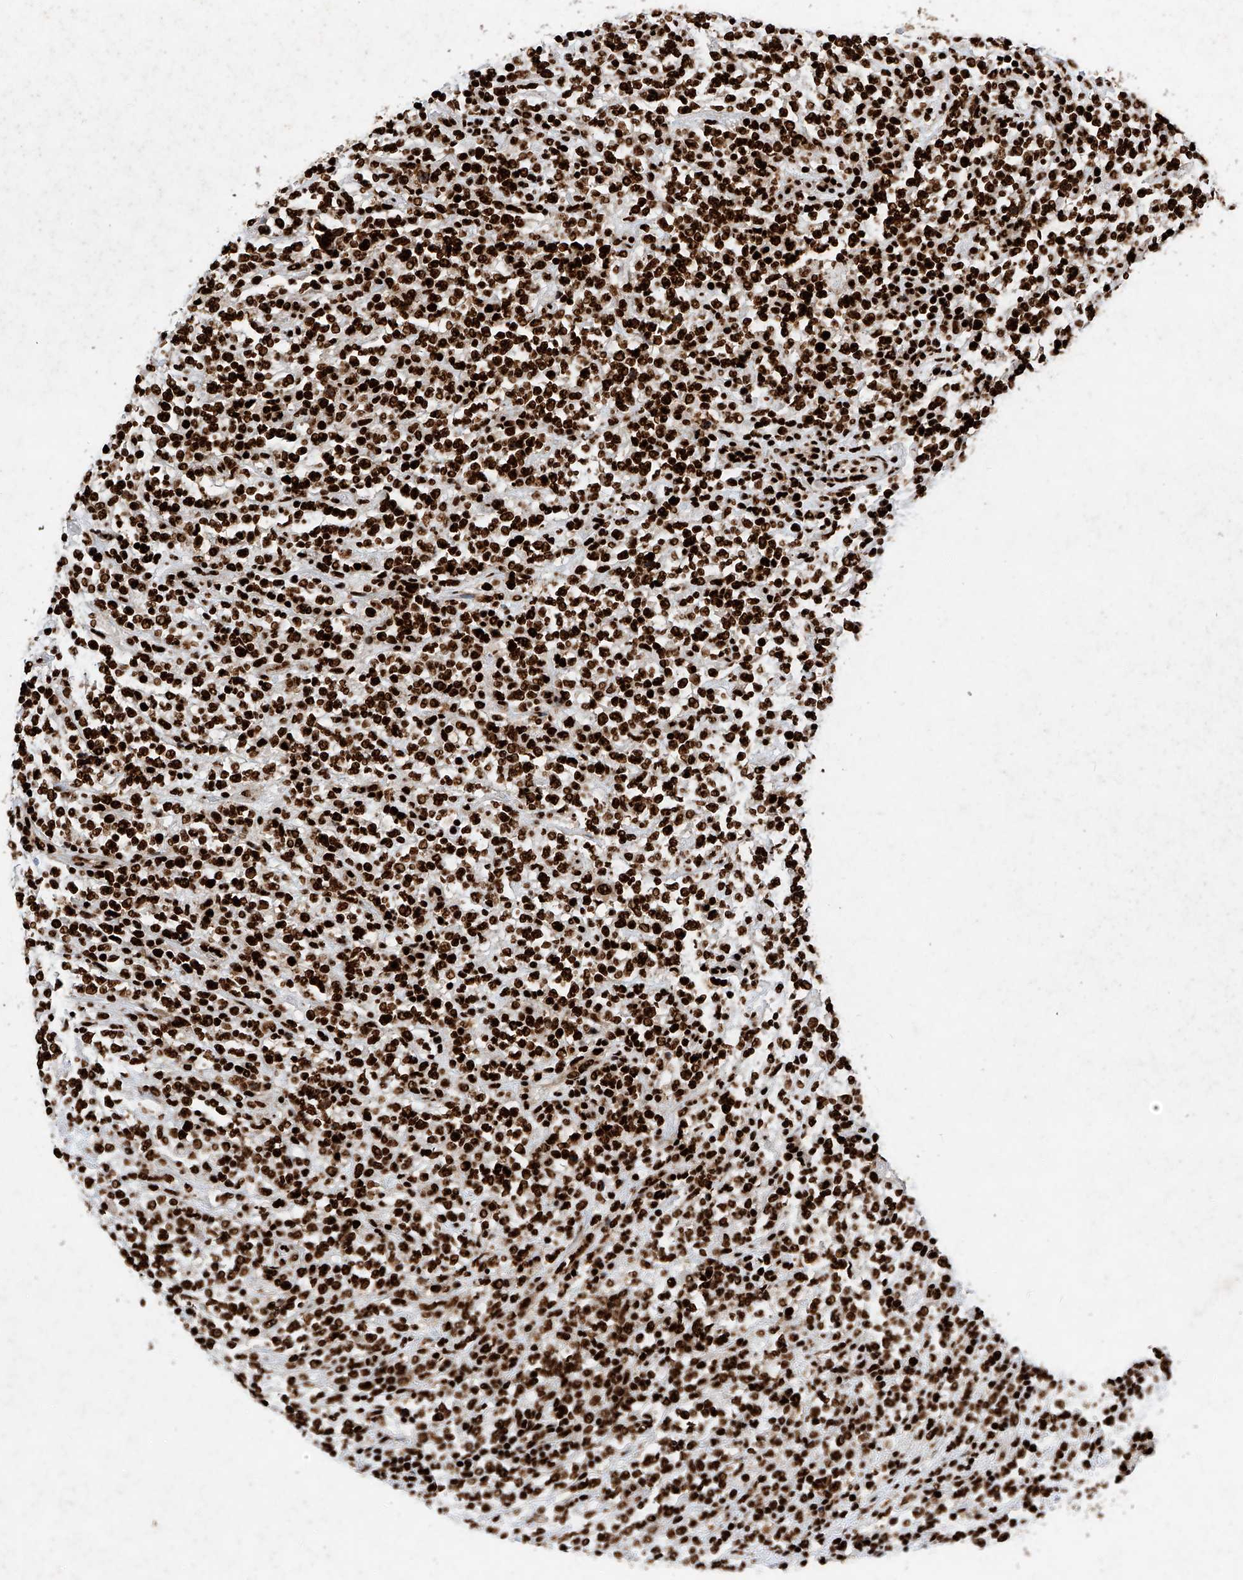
{"staining": {"intensity": "strong", "quantity": ">75%", "location": "nuclear"}, "tissue": "lymphoma", "cell_type": "Tumor cells", "image_type": "cancer", "snomed": [{"axis": "morphology", "description": "Malignant lymphoma, non-Hodgkin's type, High grade"}, {"axis": "topography", "description": "Soft tissue"}], "caption": "Tumor cells demonstrate high levels of strong nuclear staining in about >75% of cells in human malignant lymphoma, non-Hodgkin's type (high-grade).", "gene": "SRSF6", "patient": {"sex": "male", "age": 18}}